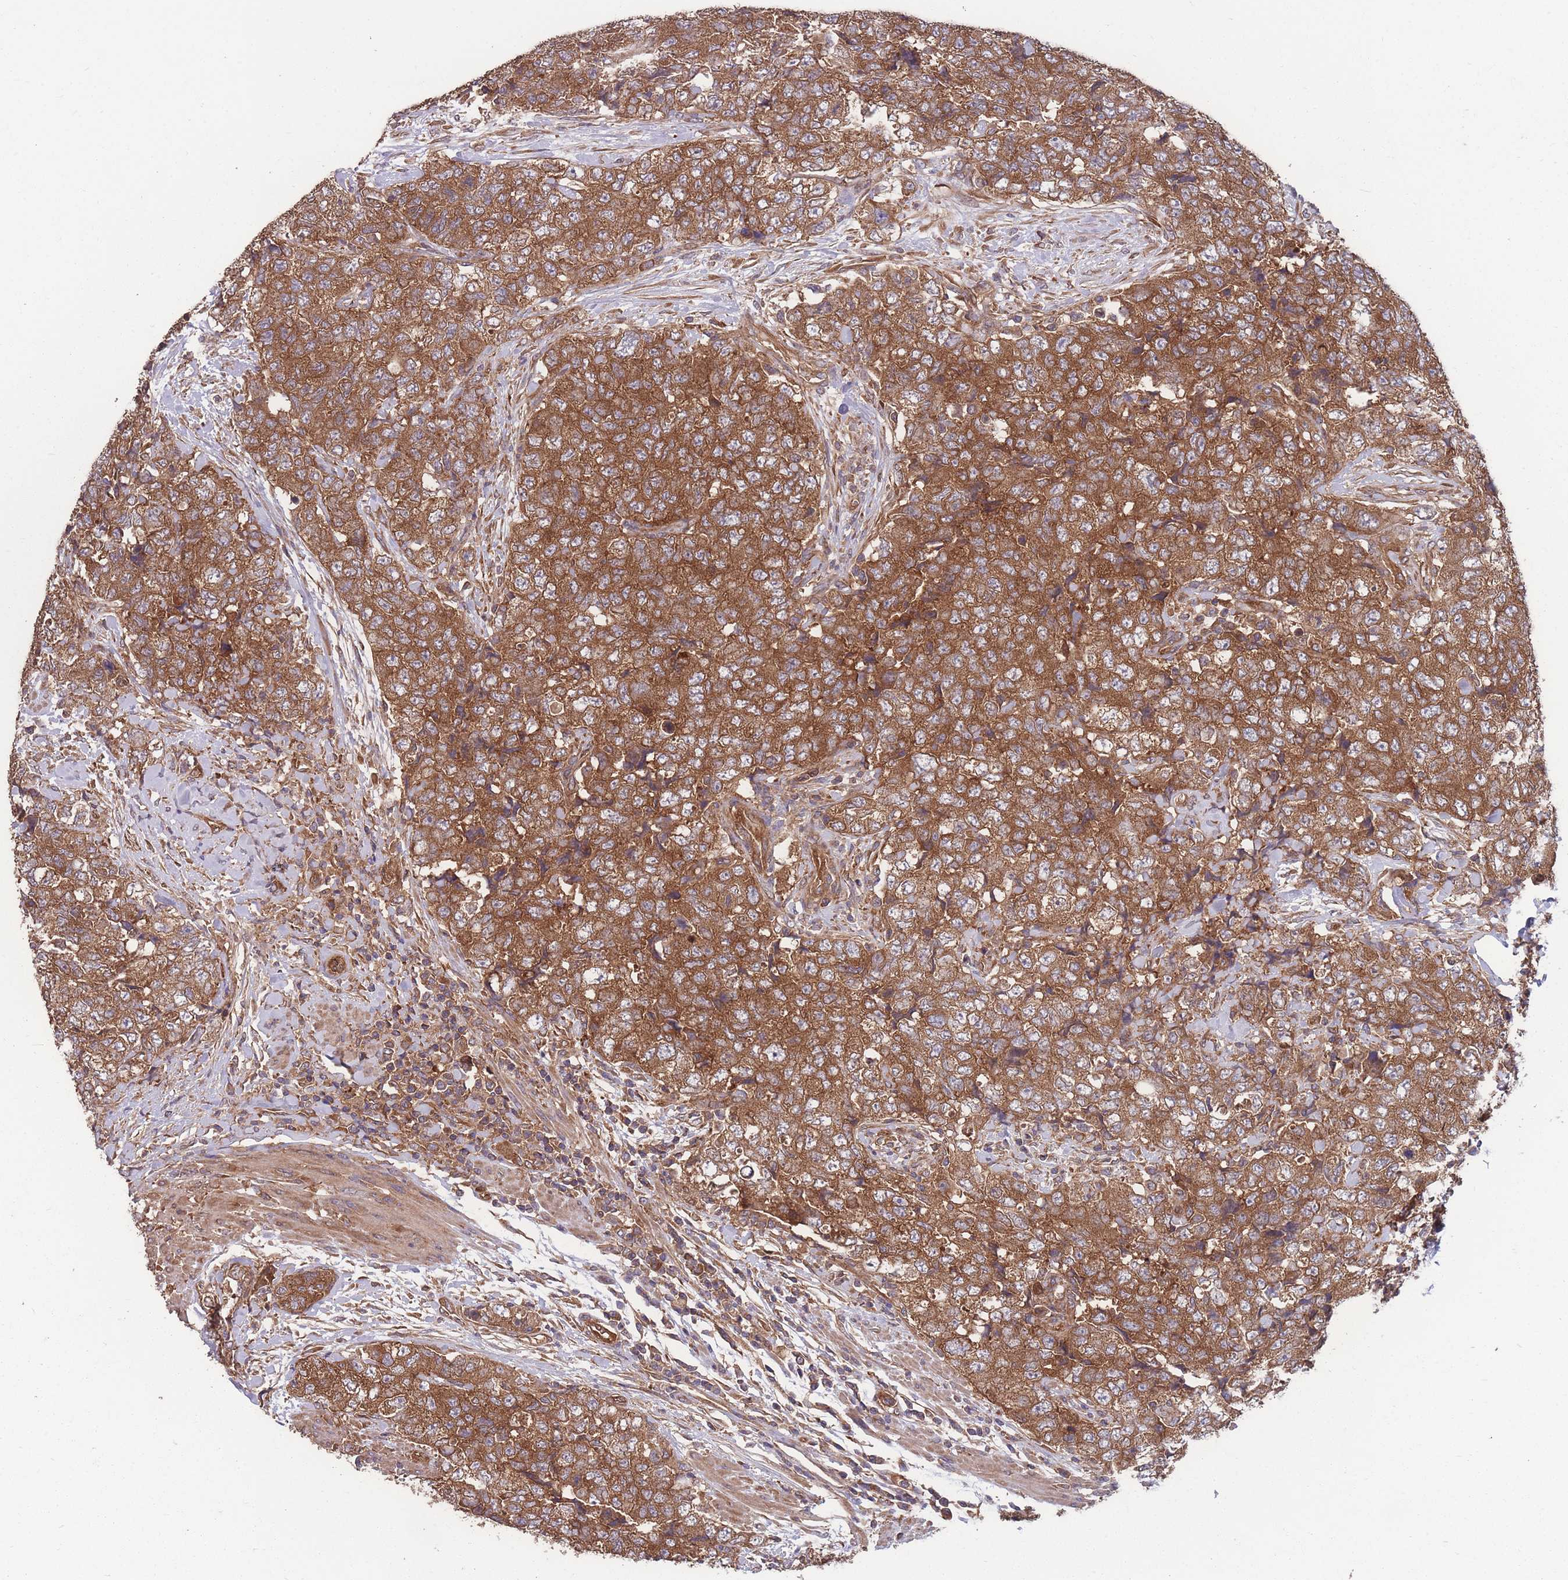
{"staining": {"intensity": "strong", "quantity": ">75%", "location": "cytoplasmic/membranous"}, "tissue": "urothelial cancer", "cell_type": "Tumor cells", "image_type": "cancer", "snomed": [{"axis": "morphology", "description": "Urothelial carcinoma, High grade"}, {"axis": "topography", "description": "Urinary bladder"}], "caption": "Approximately >75% of tumor cells in urothelial carcinoma (high-grade) show strong cytoplasmic/membranous protein staining as visualized by brown immunohistochemical staining.", "gene": "ZPR1", "patient": {"sex": "female", "age": 78}}